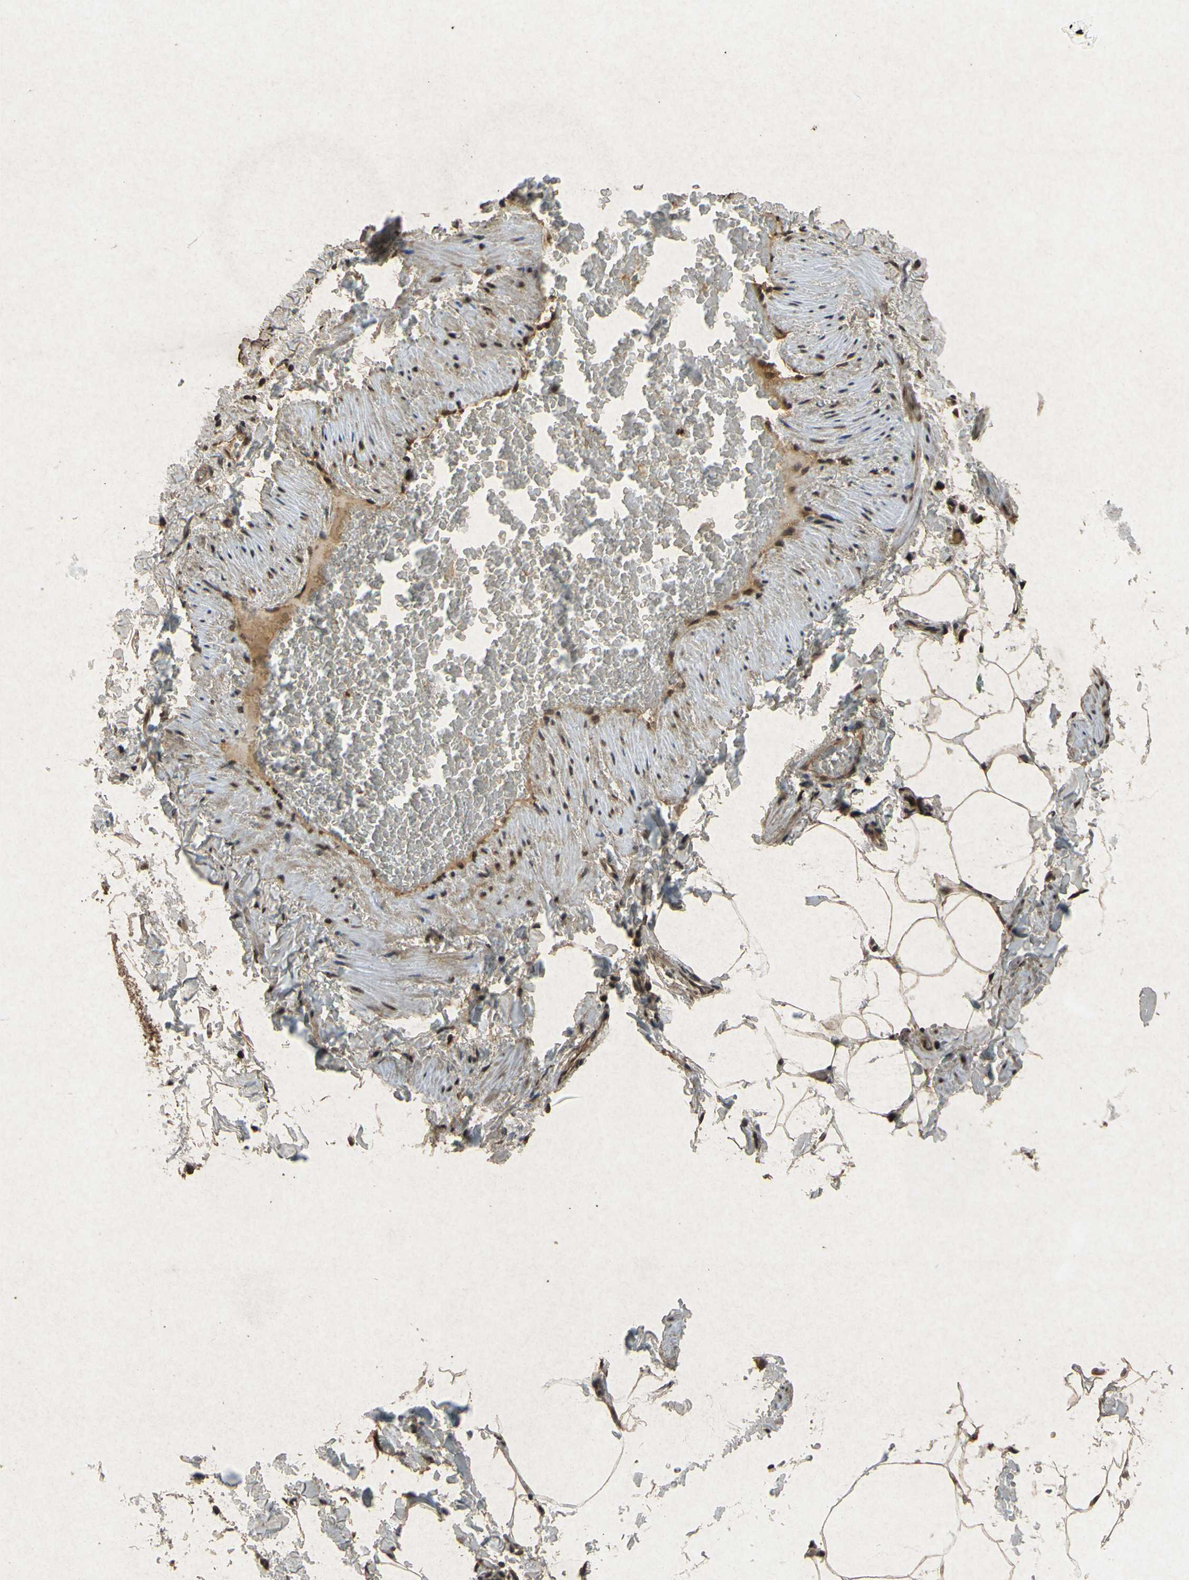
{"staining": {"intensity": "strong", "quantity": ">75%", "location": "cytoplasmic/membranous,nuclear"}, "tissue": "adipose tissue", "cell_type": "Adipocytes", "image_type": "normal", "snomed": [{"axis": "morphology", "description": "Normal tissue, NOS"}, {"axis": "topography", "description": "Vascular tissue"}], "caption": "This image shows immunohistochemistry staining of normal human adipose tissue, with high strong cytoplasmic/membranous,nuclear positivity in approximately >75% of adipocytes.", "gene": "ATP6V1H", "patient": {"sex": "male", "age": 41}}